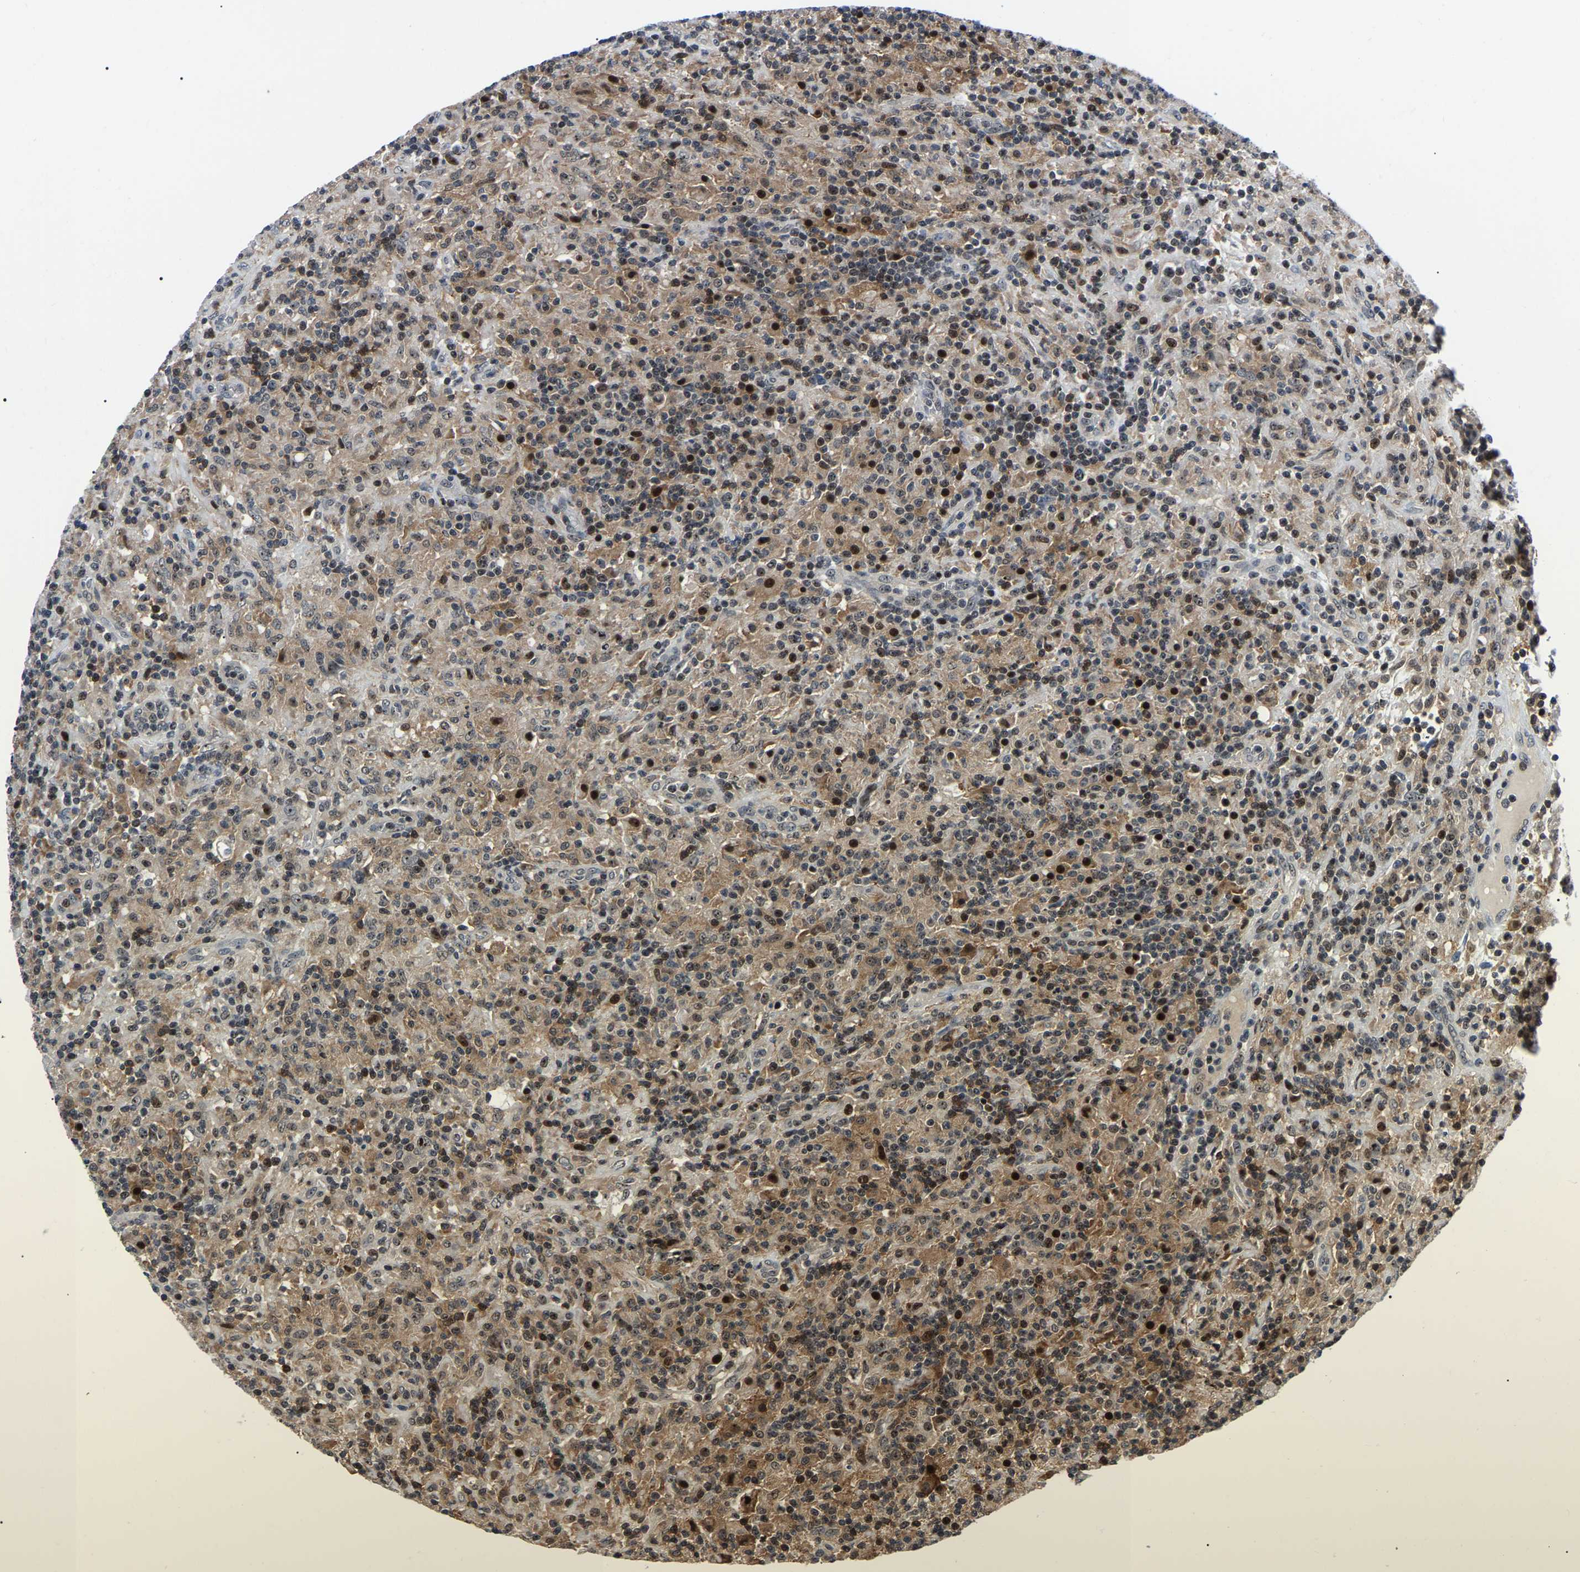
{"staining": {"intensity": "strong", "quantity": "25%-75%", "location": "cytoplasmic/membranous,nuclear"}, "tissue": "lymphoma", "cell_type": "Tumor cells", "image_type": "cancer", "snomed": [{"axis": "morphology", "description": "Hodgkin's disease, NOS"}, {"axis": "topography", "description": "Lymph node"}], "caption": "A brown stain highlights strong cytoplasmic/membranous and nuclear expression of a protein in human lymphoma tumor cells.", "gene": "RRP1B", "patient": {"sex": "male", "age": 70}}